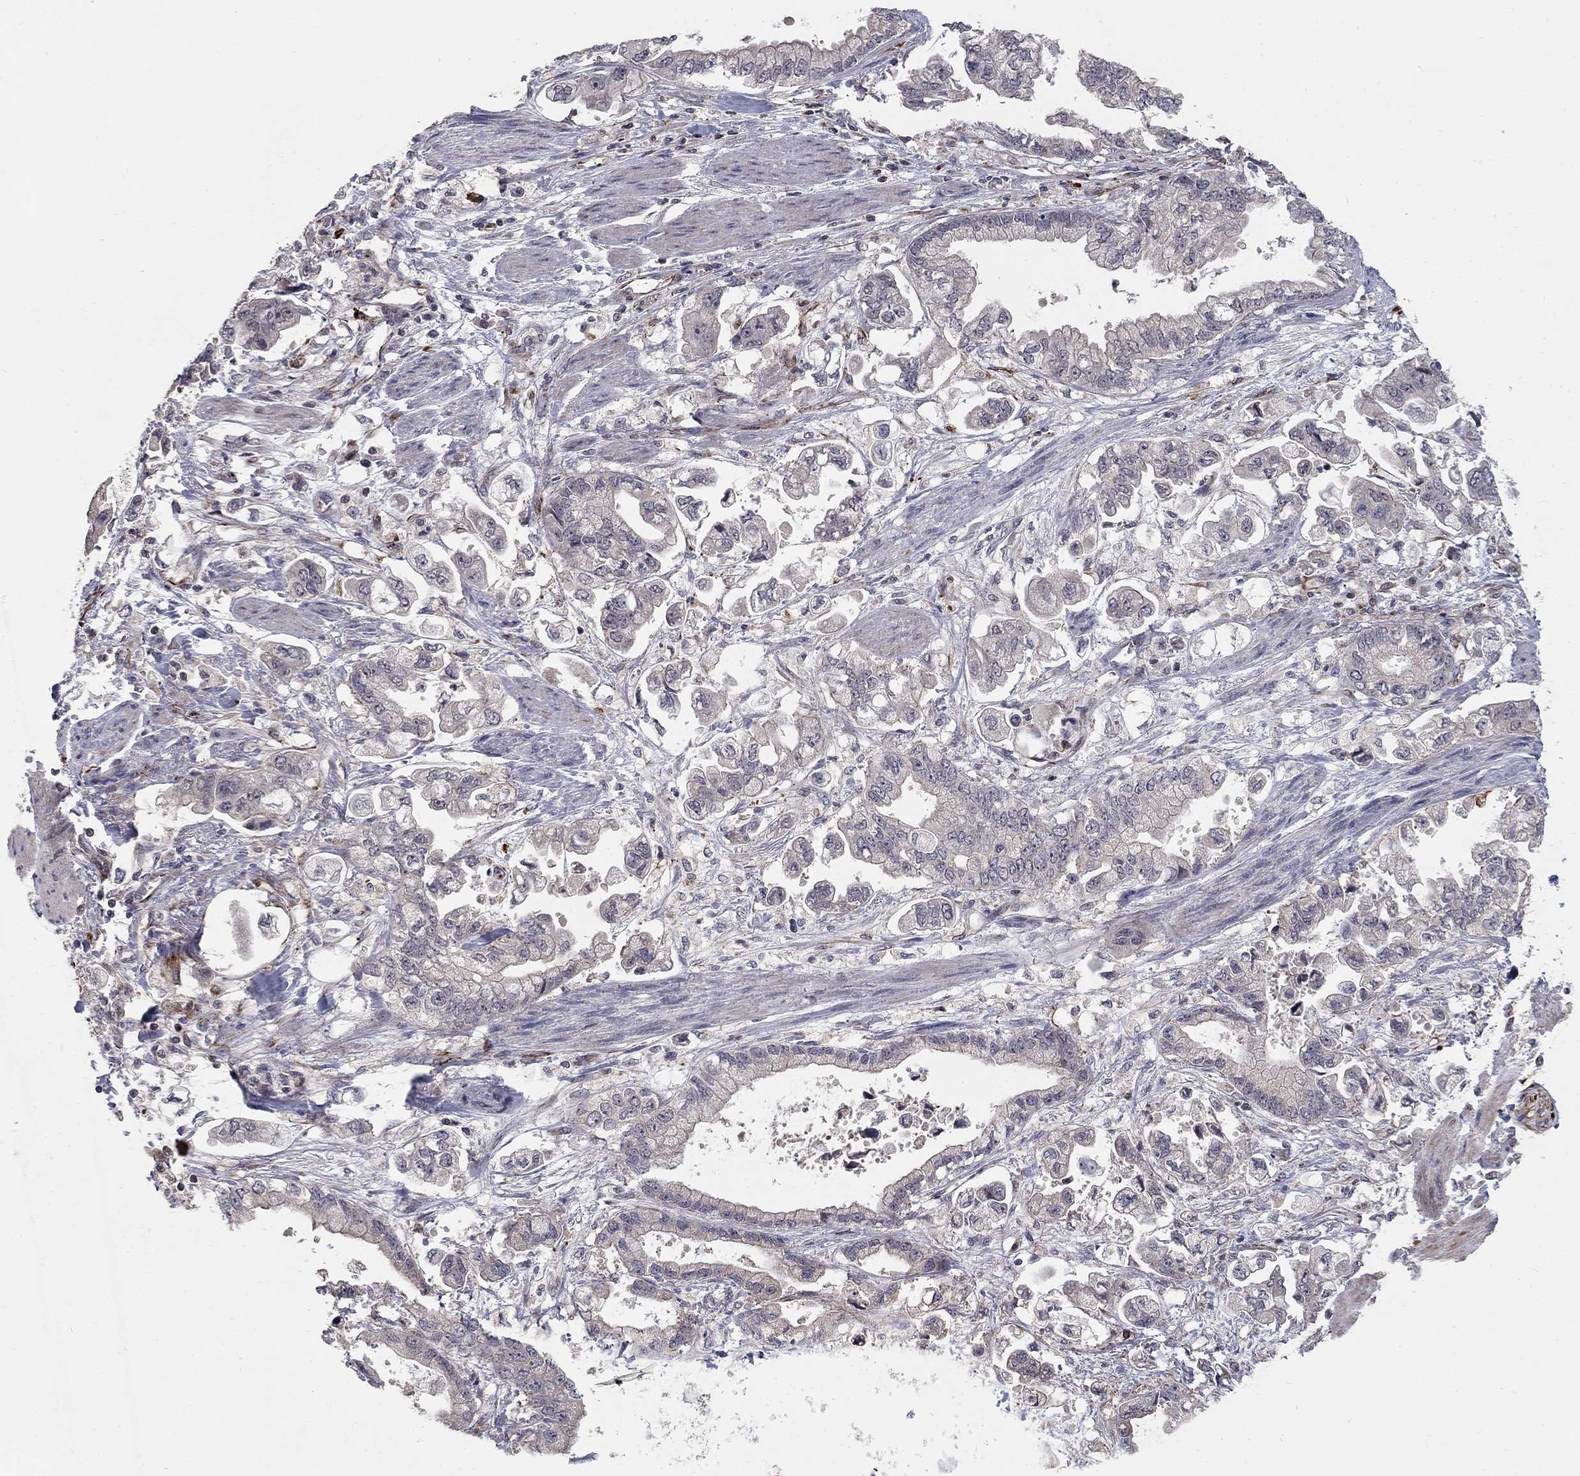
{"staining": {"intensity": "negative", "quantity": "none", "location": "none"}, "tissue": "stomach cancer", "cell_type": "Tumor cells", "image_type": "cancer", "snomed": [{"axis": "morphology", "description": "Normal tissue, NOS"}, {"axis": "morphology", "description": "Adenocarcinoma, NOS"}, {"axis": "topography", "description": "Stomach"}], "caption": "This is an IHC image of human stomach cancer. There is no positivity in tumor cells.", "gene": "MSRA", "patient": {"sex": "male", "age": 62}}